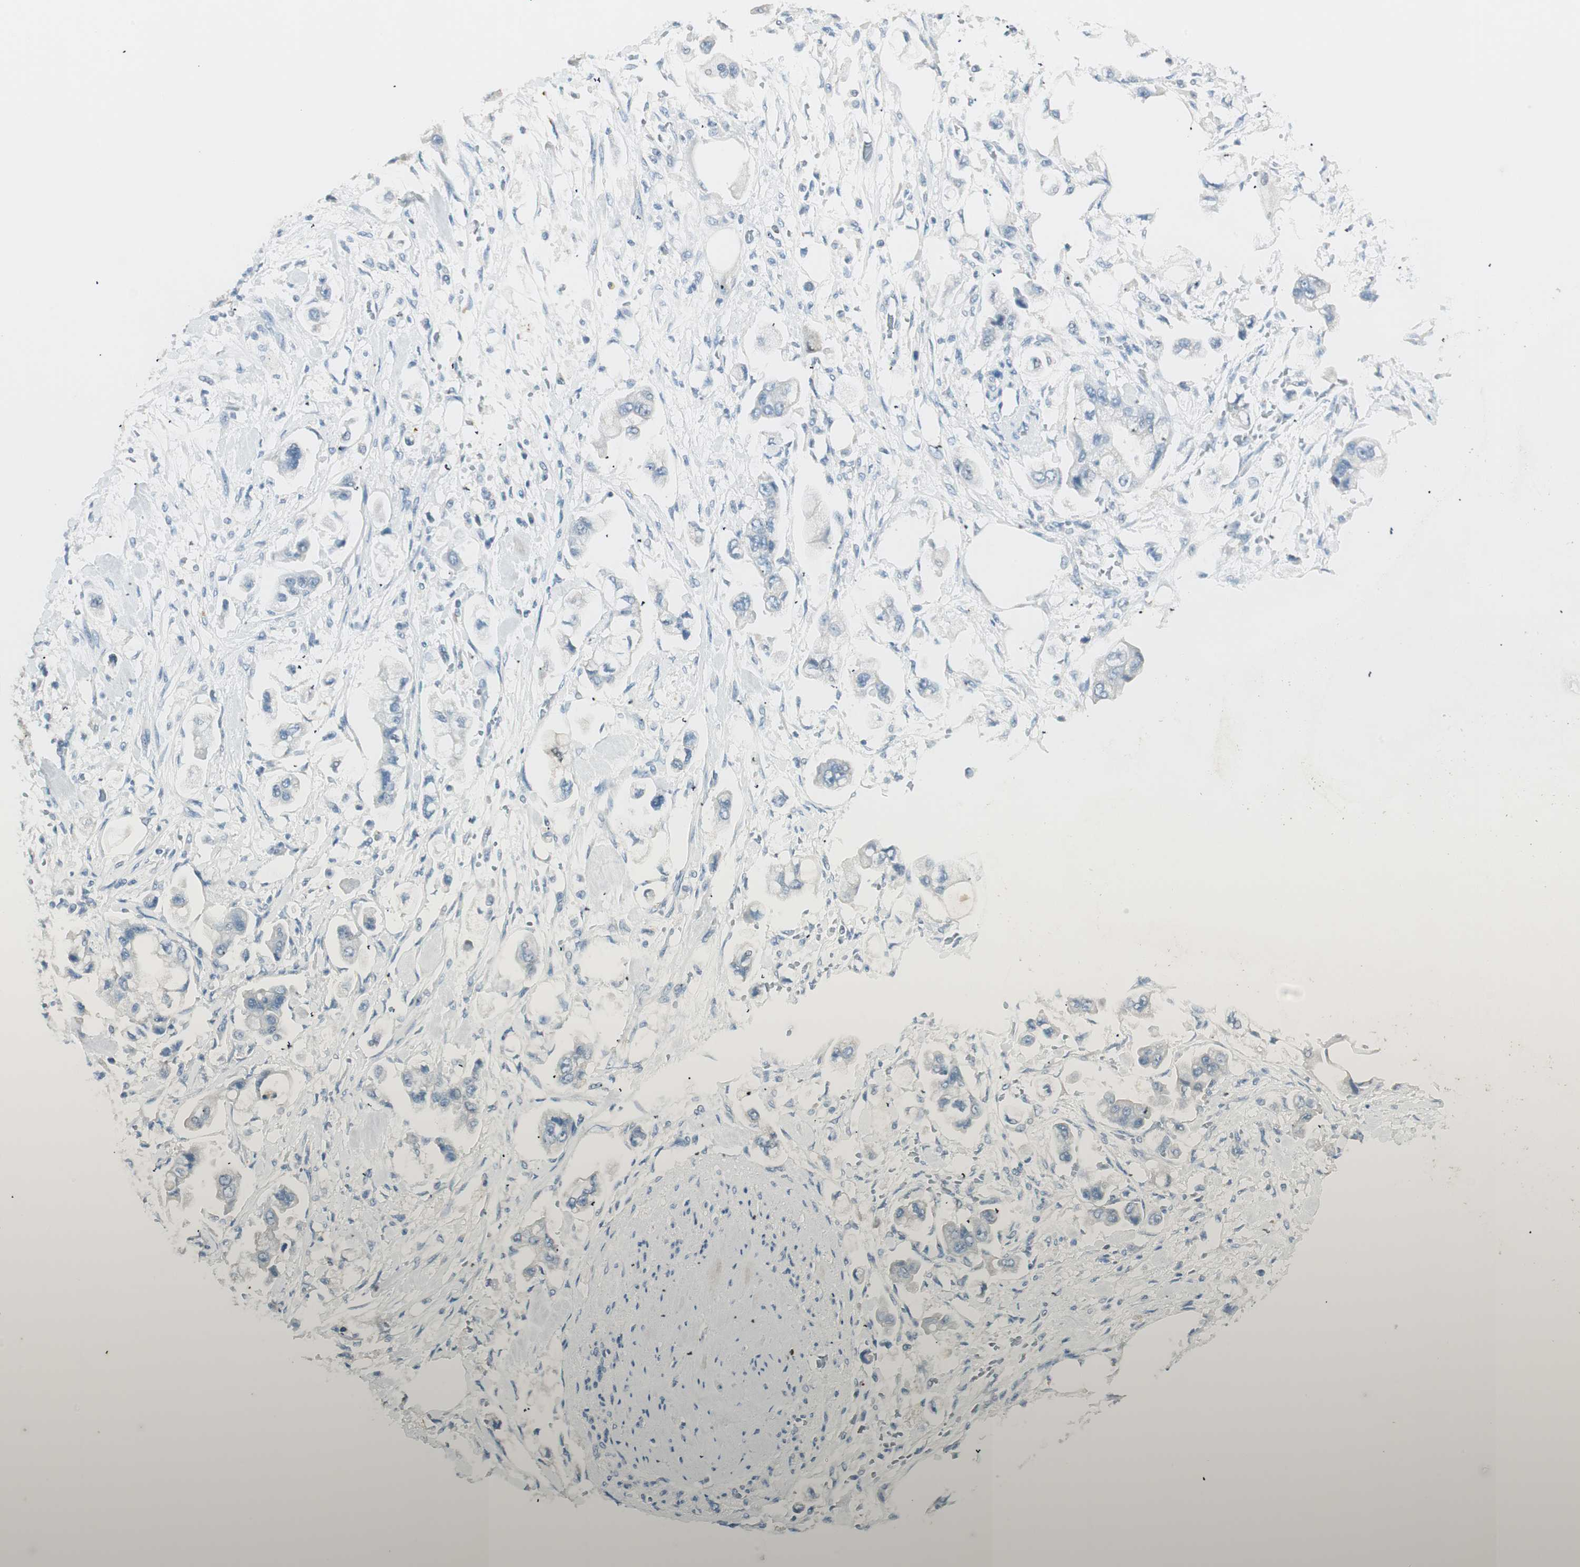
{"staining": {"intensity": "weak", "quantity": "25%-75%", "location": "cytoplasmic/membranous"}, "tissue": "stomach cancer", "cell_type": "Tumor cells", "image_type": "cancer", "snomed": [{"axis": "morphology", "description": "Adenocarcinoma, NOS"}, {"axis": "topography", "description": "Stomach"}], "caption": "Stomach adenocarcinoma stained with DAB (3,3'-diaminobenzidine) immunohistochemistry (IHC) demonstrates low levels of weak cytoplasmic/membranous staining in about 25%-75% of tumor cells.", "gene": "HPGD", "patient": {"sex": "male", "age": 62}}